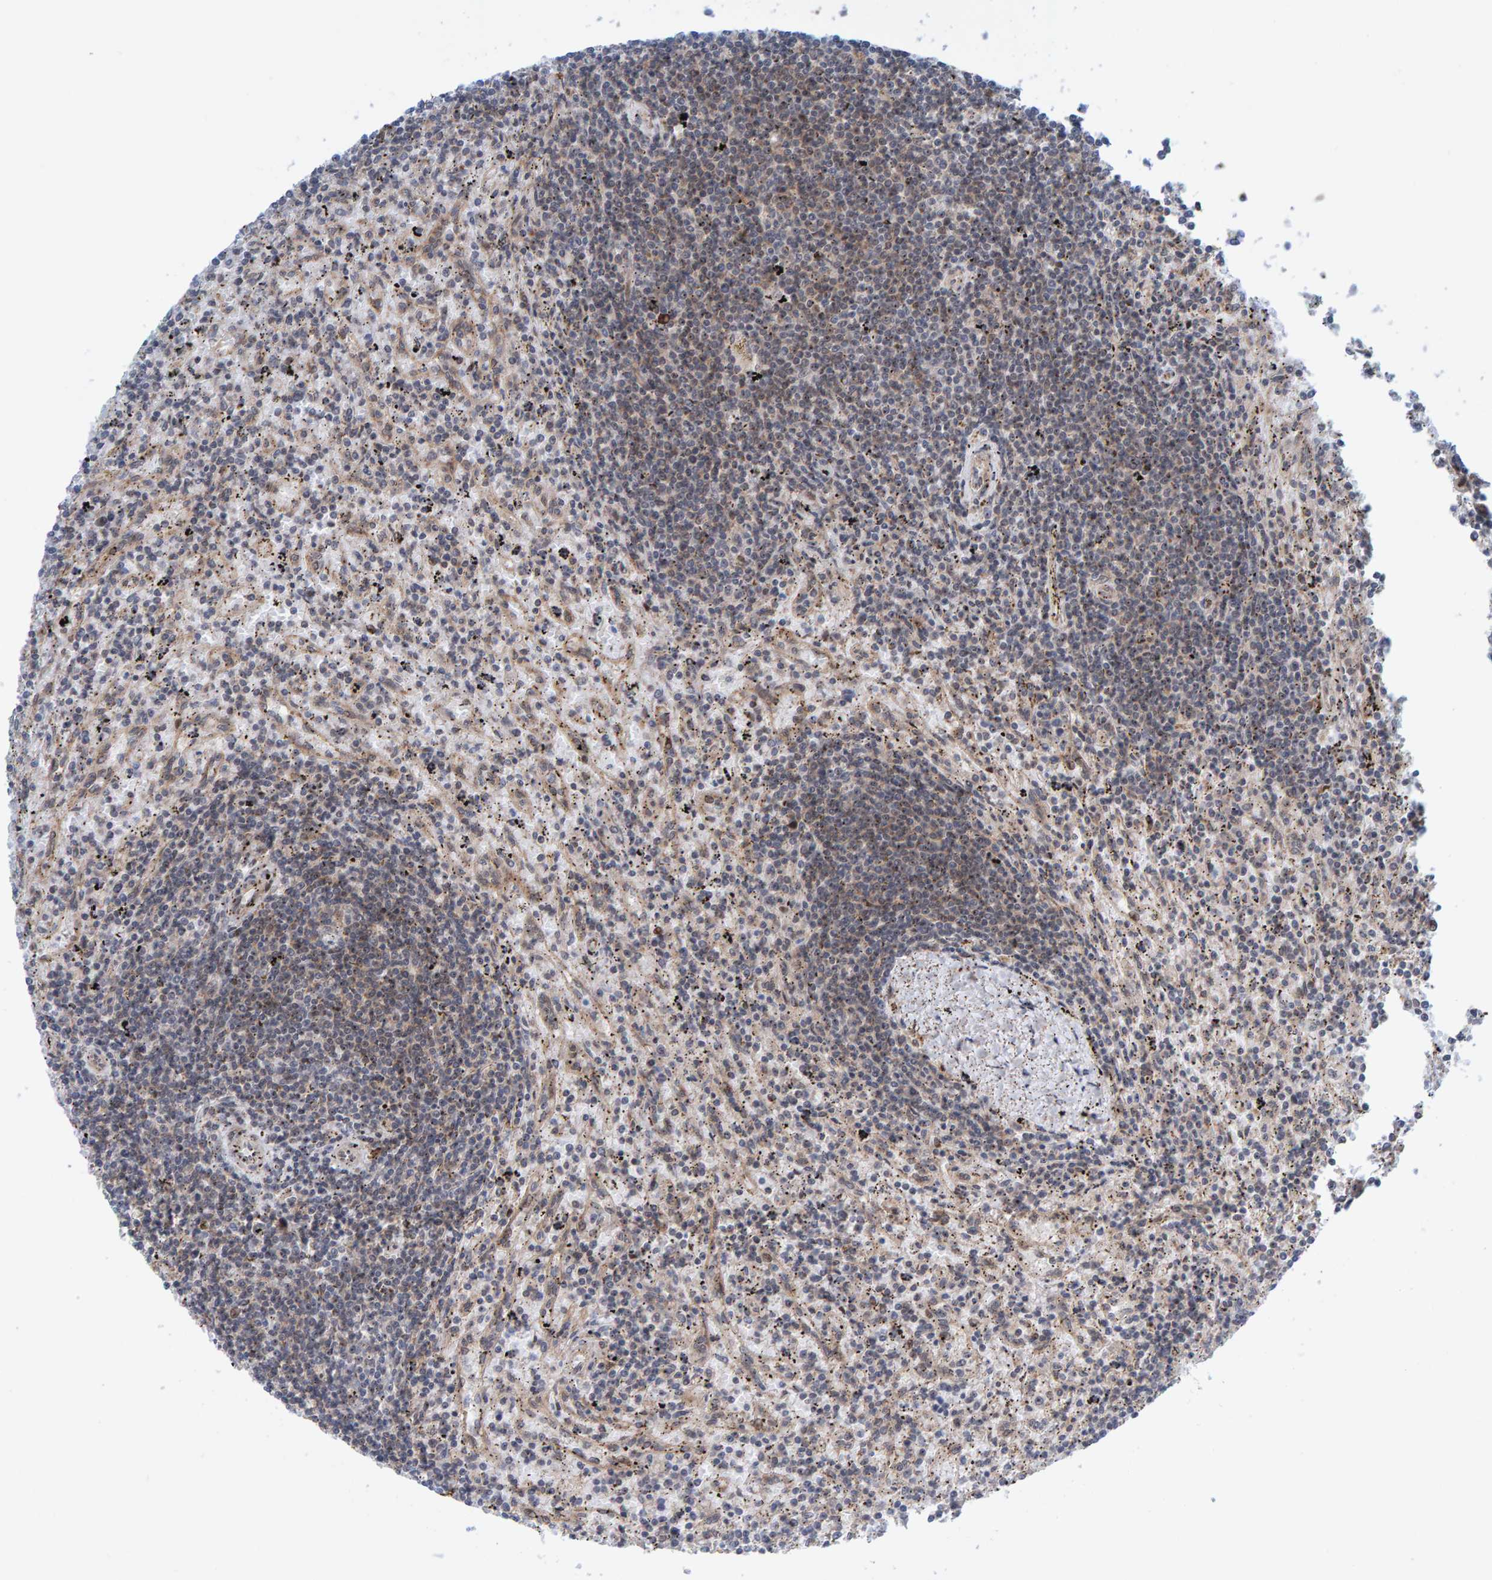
{"staining": {"intensity": "weak", "quantity": "<25%", "location": "cytoplasmic/membranous"}, "tissue": "lymphoma", "cell_type": "Tumor cells", "image_type": "cancer", "snomed": [{"axis": "morphology", "description": "Malignant lymphoma, non-Hodgkin's type, Low grade"}, {"axis": "topography", "description": "Spleen"}], "caption": "Protein analysis of low-grade malignant lymphoma, non-Hodgkin's type exhibits no significant expression in tumor cells.", "gene": "ZNF366", "patient": {"sex": "male", "age": 76}}